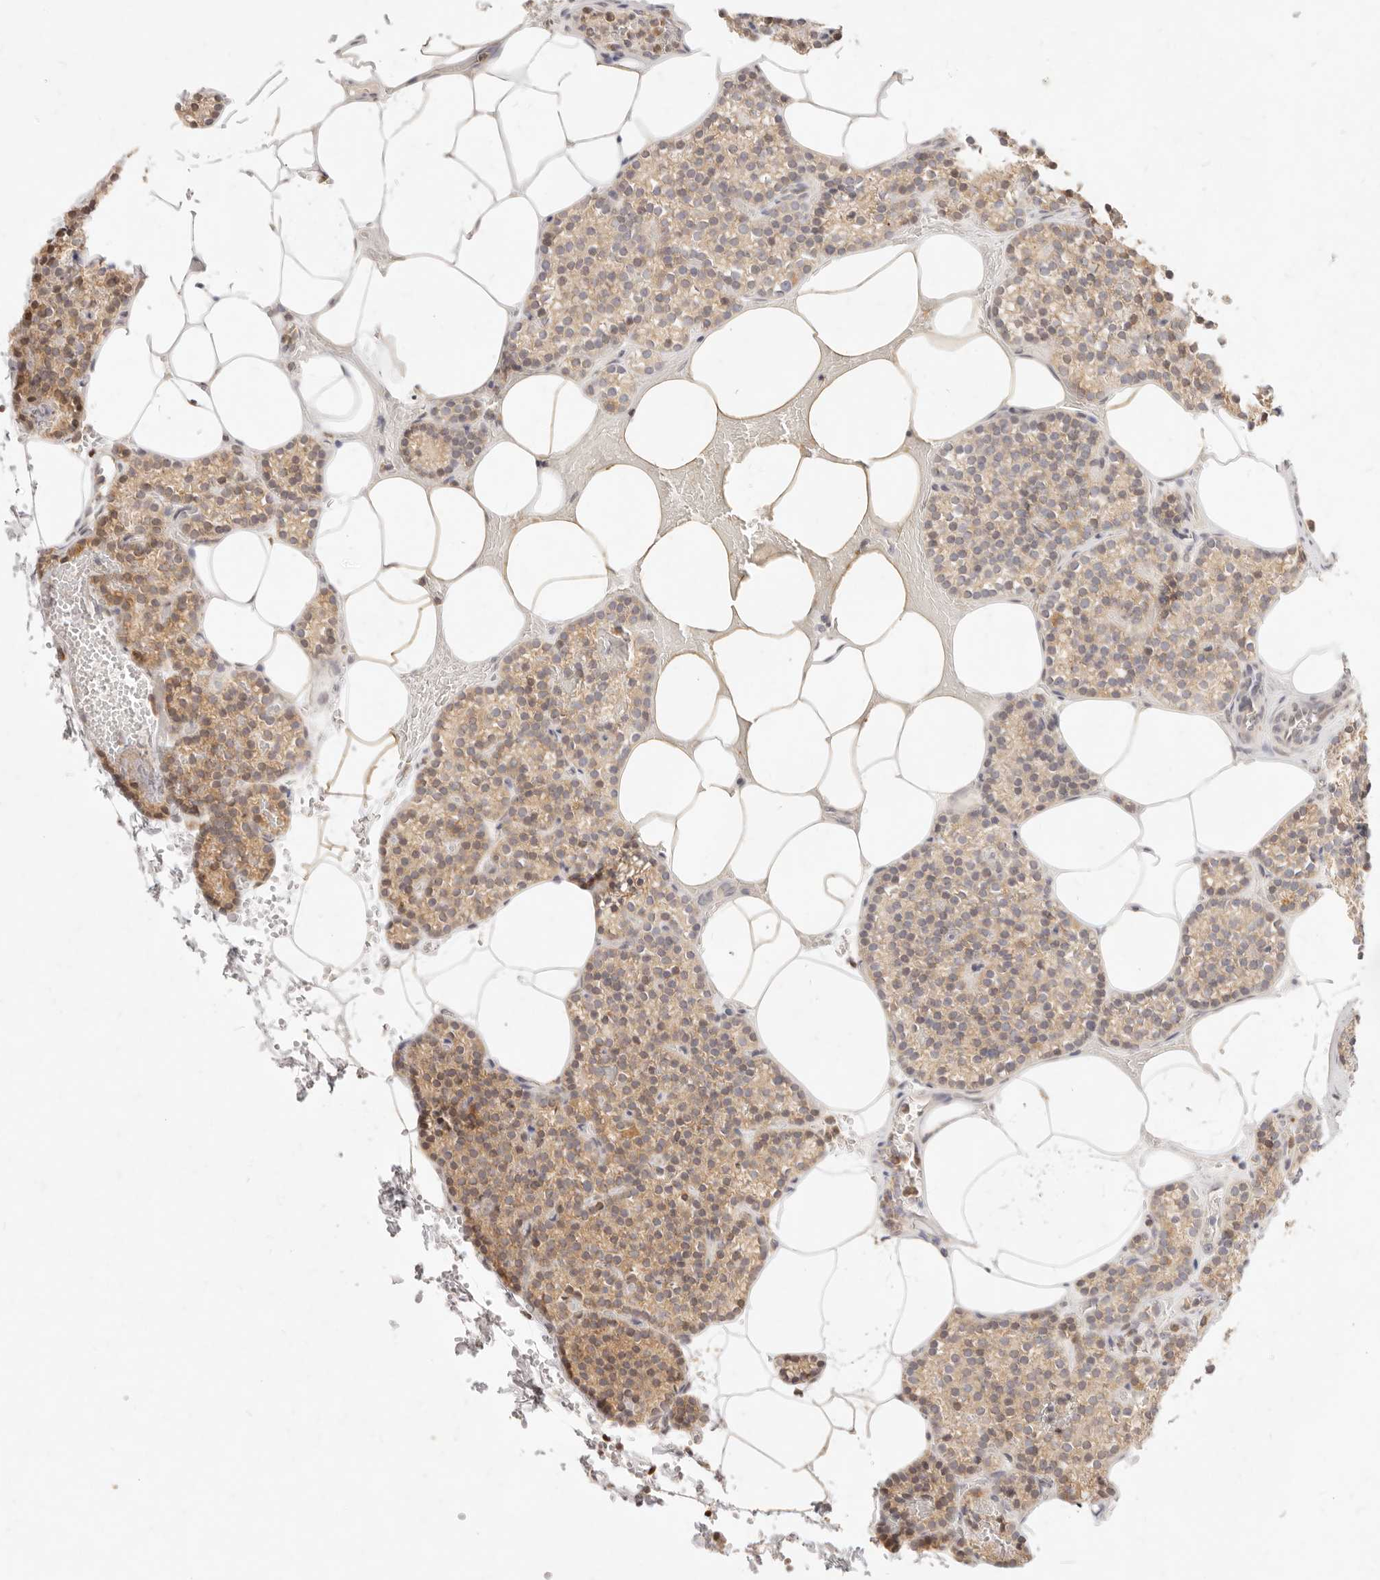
{"staining": {"intensity": "moderate", "quantity": ">75%", "location": "cytoplasmic/membranous"}, "tissue": "parathyroid gland", "cell_type": "Glandular cells", "image_type": "normal", "snomed": [{"axis": "morphology", "description": "Normal tissue, NOS"}, {"axis": "topography", "description": "Parathyroid gland"}], "caption": "Parathyroid gland stained for a protein shows moderate cytoplasmic/membranous positivity in glandular cells. The protein is shown in brown color, while the nuclei are stained blue.", "gene": "ASCL3", "patient": {"sex": "male", "age": 58}}